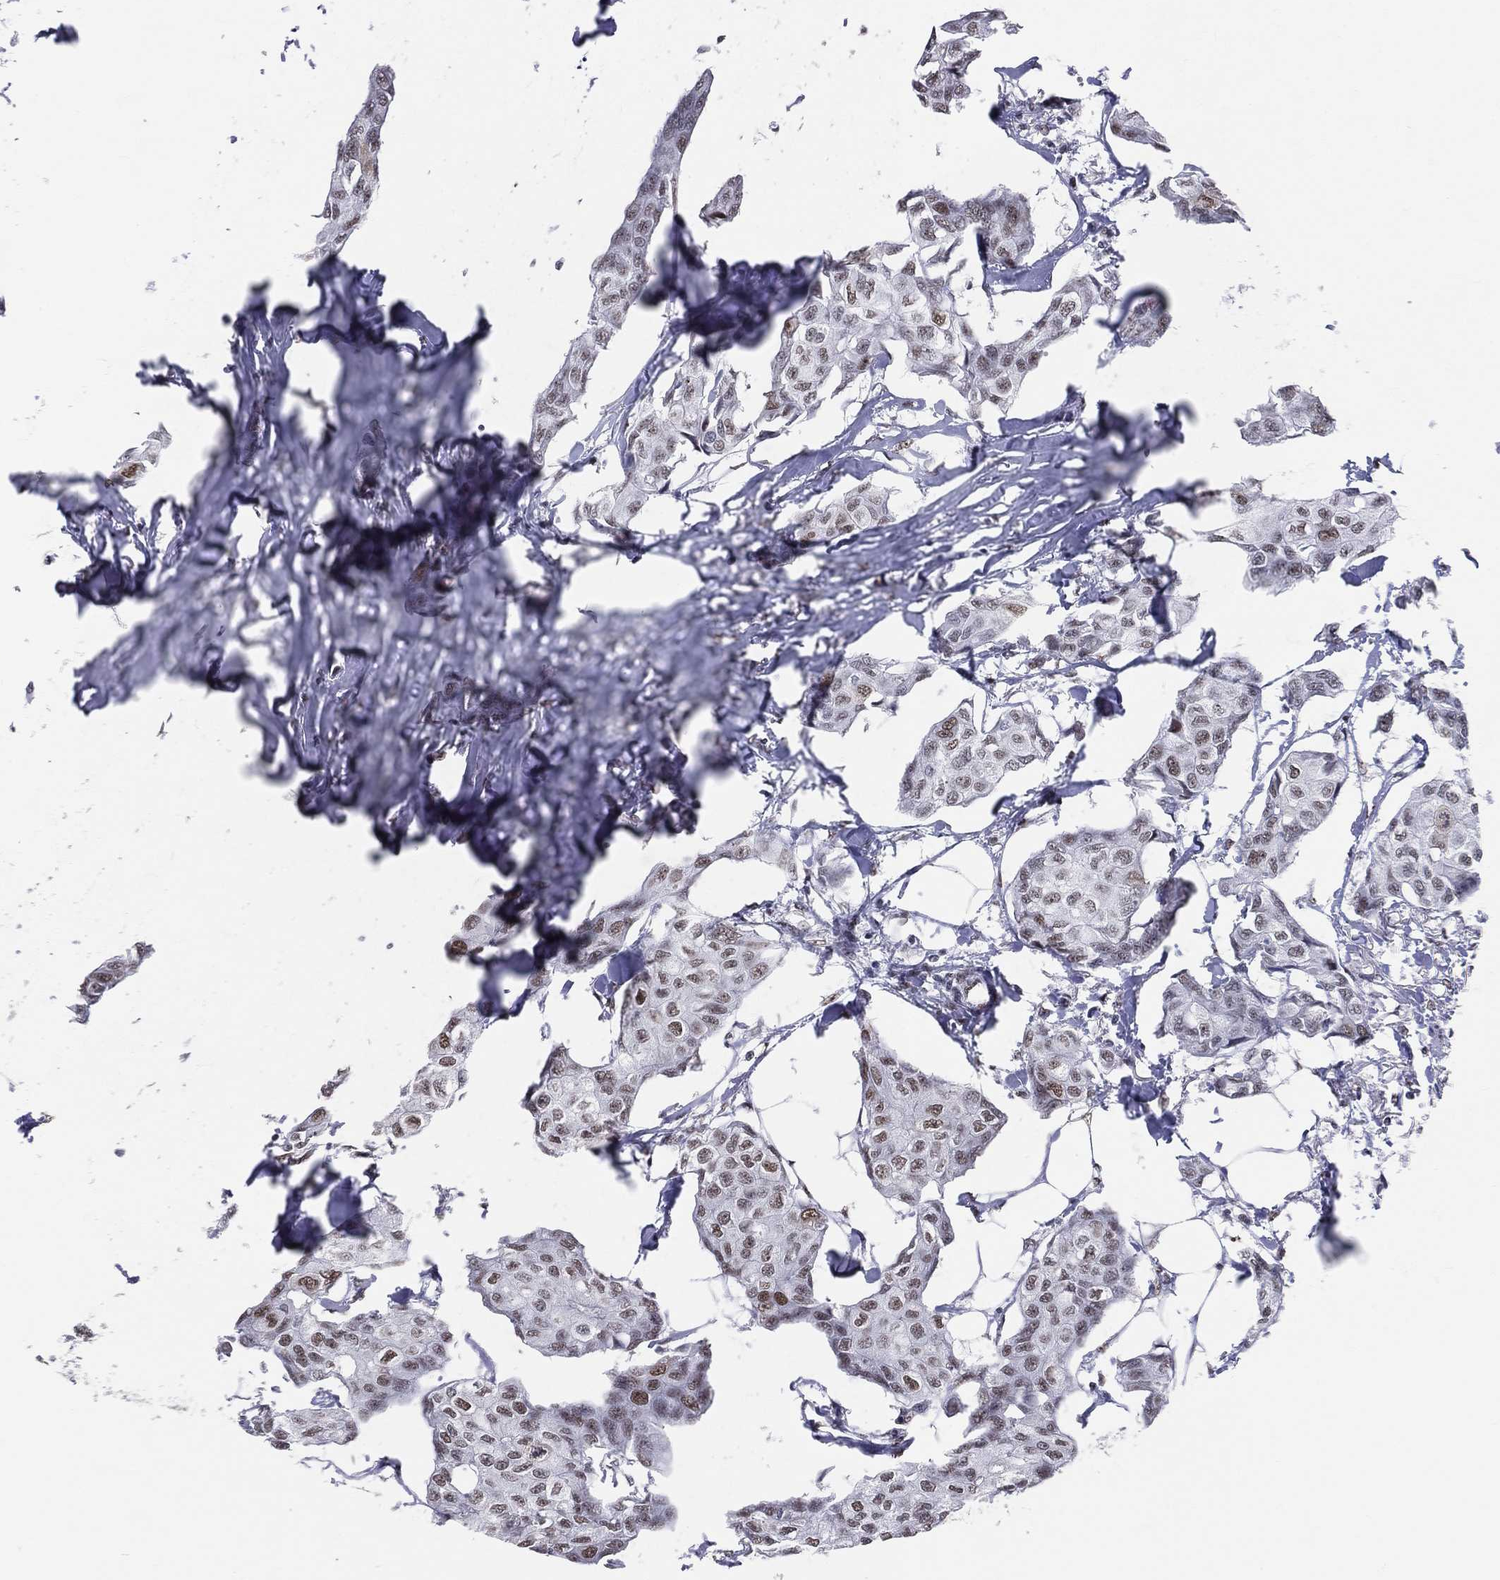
{"staining": {"intensity": "moderate", "quantity": "<25%", "location": "nuclear"}, "tissue": "breast cancer", "cell_type": "Tumor cells", "image_type": "cancer", "snomed": [{"axis": "morphology", "description": "Duct carcinoma"}, {"axis": "topography", "description": "Breast"}], "caption": "This photomicrograph shows IHC staining of breast cancer (intraductal carcinoma), with low moderate nuclear expression in about <25% of tumor cells.", "gene": "CDK7", "patient": {"sex": "female", "age": 80}}